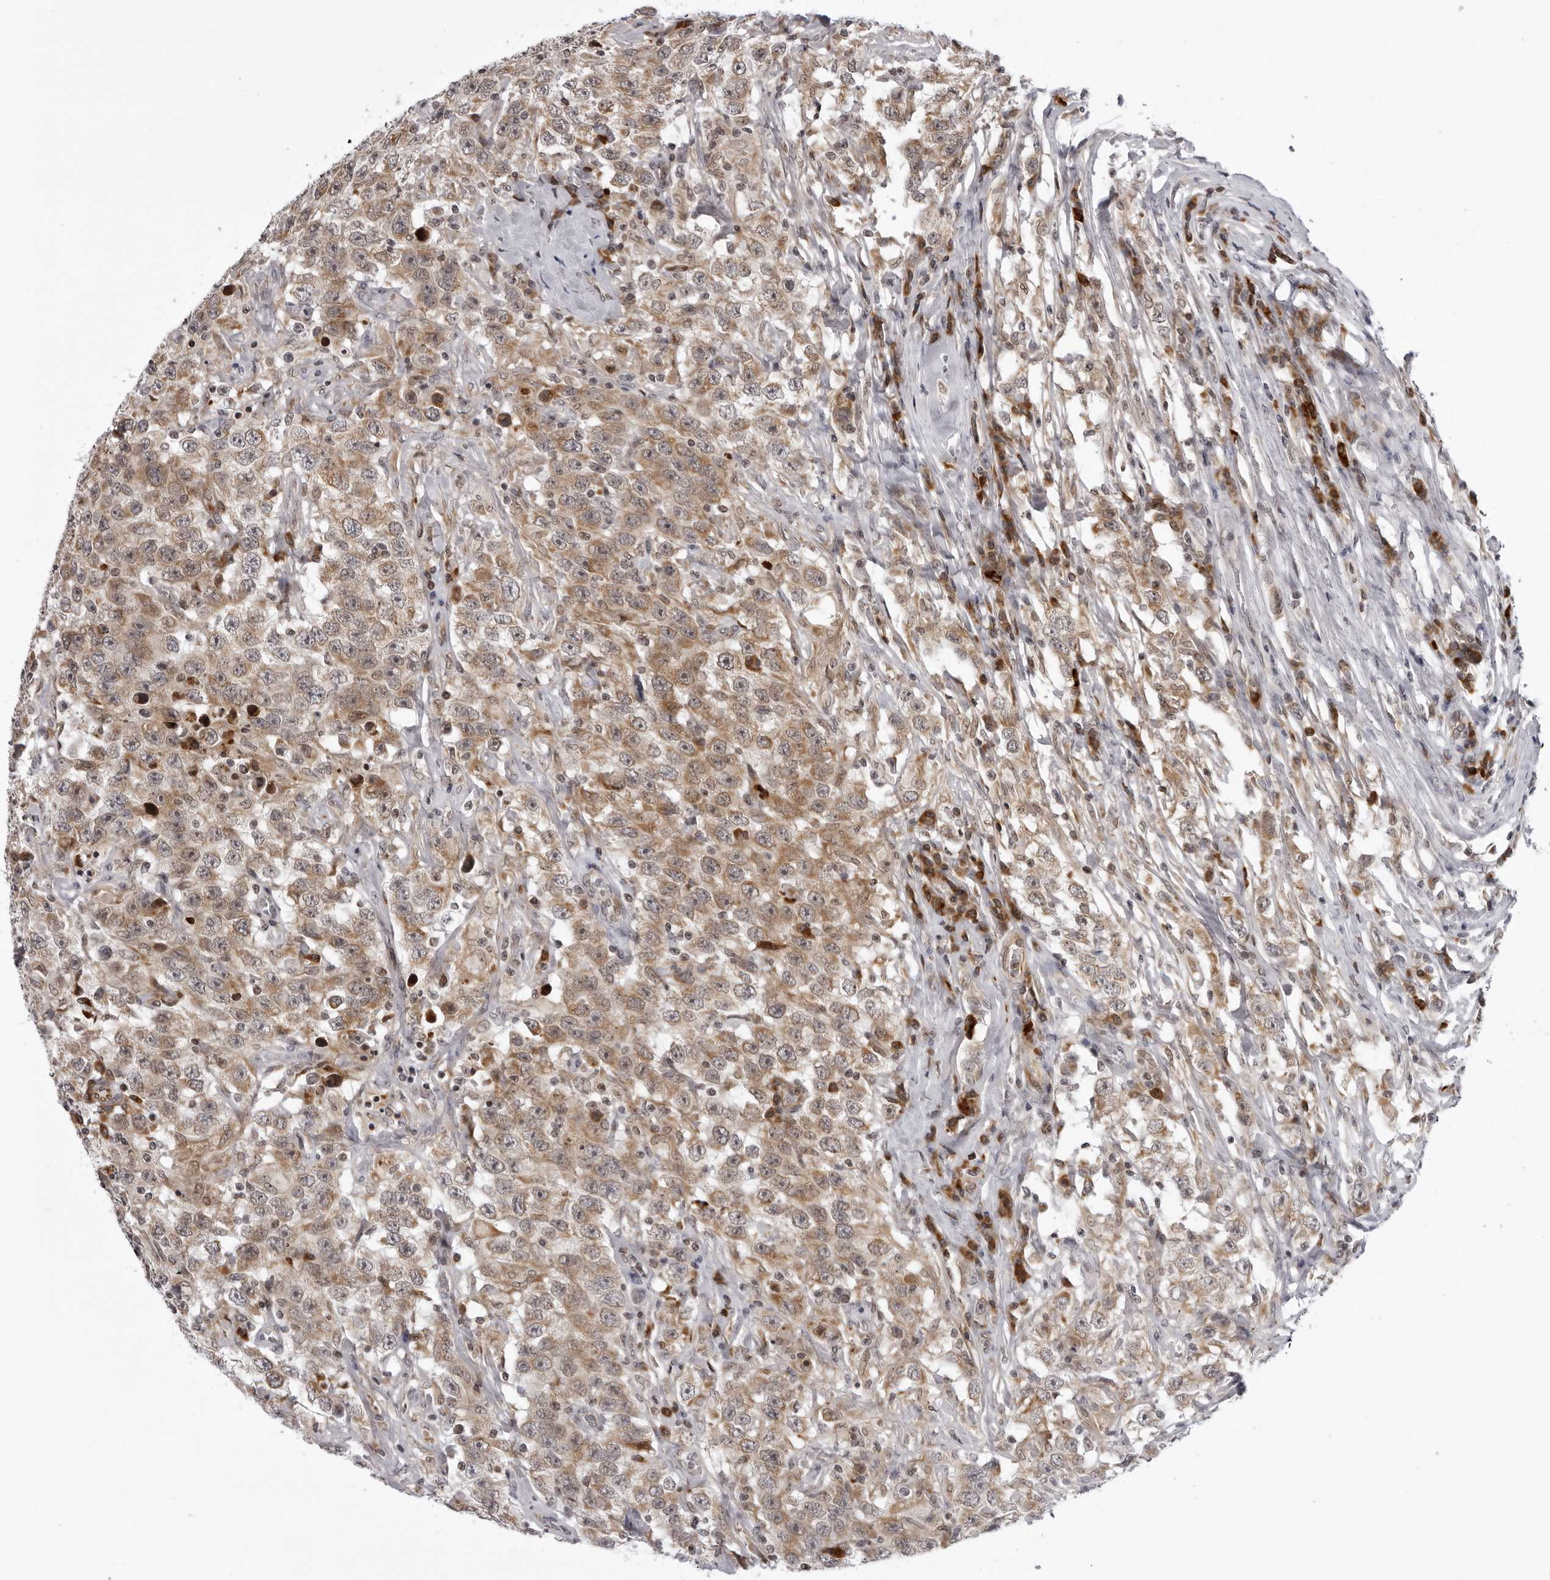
{"staining": {"intensity": "moderate", "quantity": ">75%", "location": "cytoplasmic/membranous"}, "tissue": "testis cancer", "cell_type": "Tumor cells", "image_type": "cancer", "snomed": [{"axis": "morphology", "description": "Seminoma, NOS"}, {"axis": "topography", "description": "Testis"}], "caption": "Human testis seminoma stained for a protein (brown) exhibits moderate cytoplasmic/membranous positive positivity in approximately >75% of tumor cells.", "gene": "GCSAML", "patient": {"sex": "male", "age": 41}}